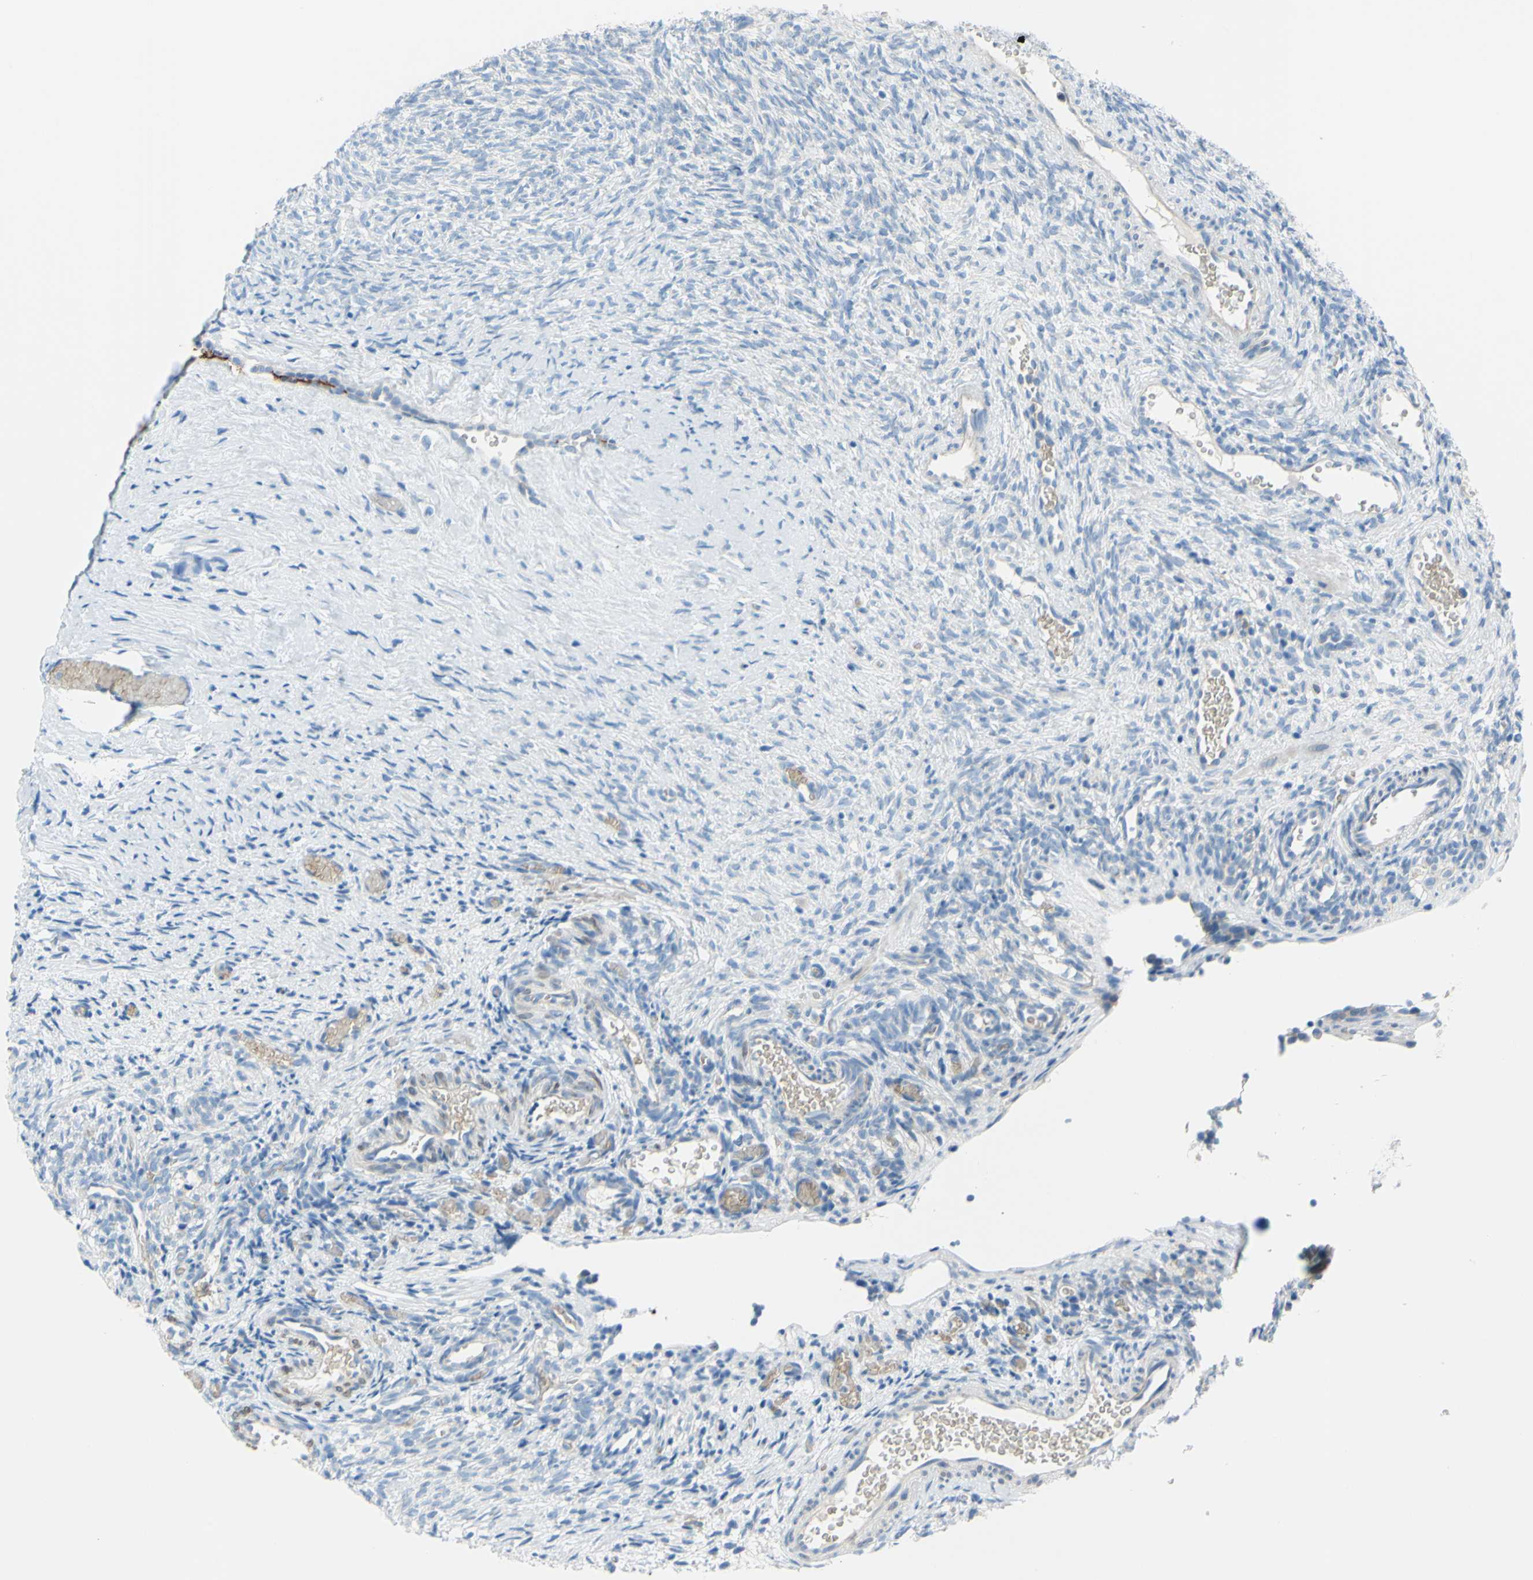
{"staining": {"intensity": "negative", "quantity": "none", "location": "none"}, "tissue": "ovary", "cell_type": "Ovarian stroma cells", "image_type": "normal", "snomed": [{"axis": "morphology", "description": "Normal tissue, NOS"}, {"axis": "topography", "description": "Ovary"}], "caption": "Immunohistochemical staining of benign human ovary shows no significant staining in ovarian stroma cells. (Immunohistochemistry (ihc), brightfield microscopy, high magnification).", "gene": "FRMD4B", "patient": {"sex": "female", "age": 35}}